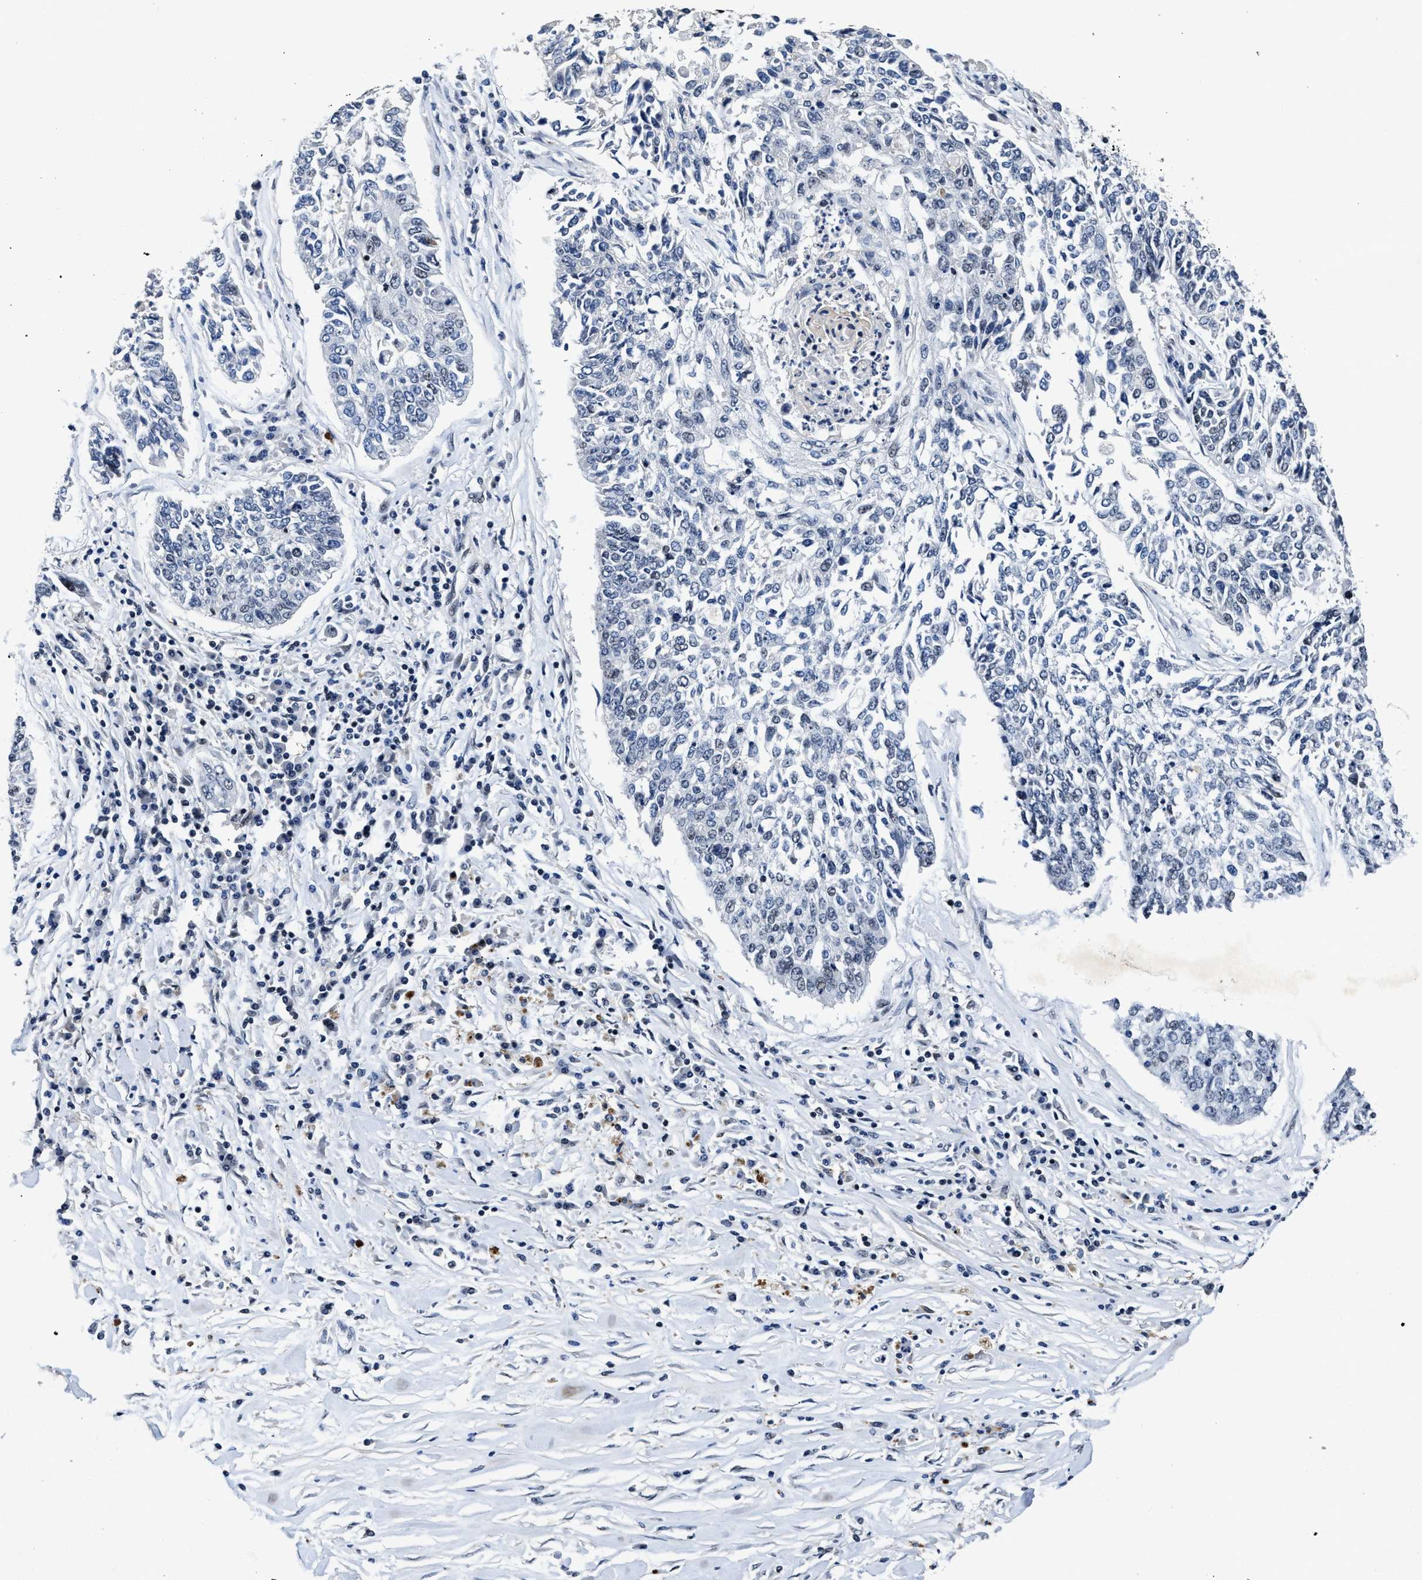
{"staining": {"intensity": "negative", "quantity": "none", "location": "none"}, "tissue": "lung cancer", "cell_type": "Tumor cells", "image_type": "cancer", "snomed": [{"axis": "morphology", "description": "Normal tissue, NOS"}, {"axis": "morphology", "description": "Squamous cell carcinoma, NOS"}, {"axis": "topography", "description": "Cartilage tissue"}, {"axis": "topography", "description": "Bronchus"}, {"axis": "topography", "description": "Lung"}], "caption": "Tumor cells show no significant expression in lung cancer (squamous cell carcinoma).", "gene": "ZNF233", "patient": {"sex": "female", "age": 49}}